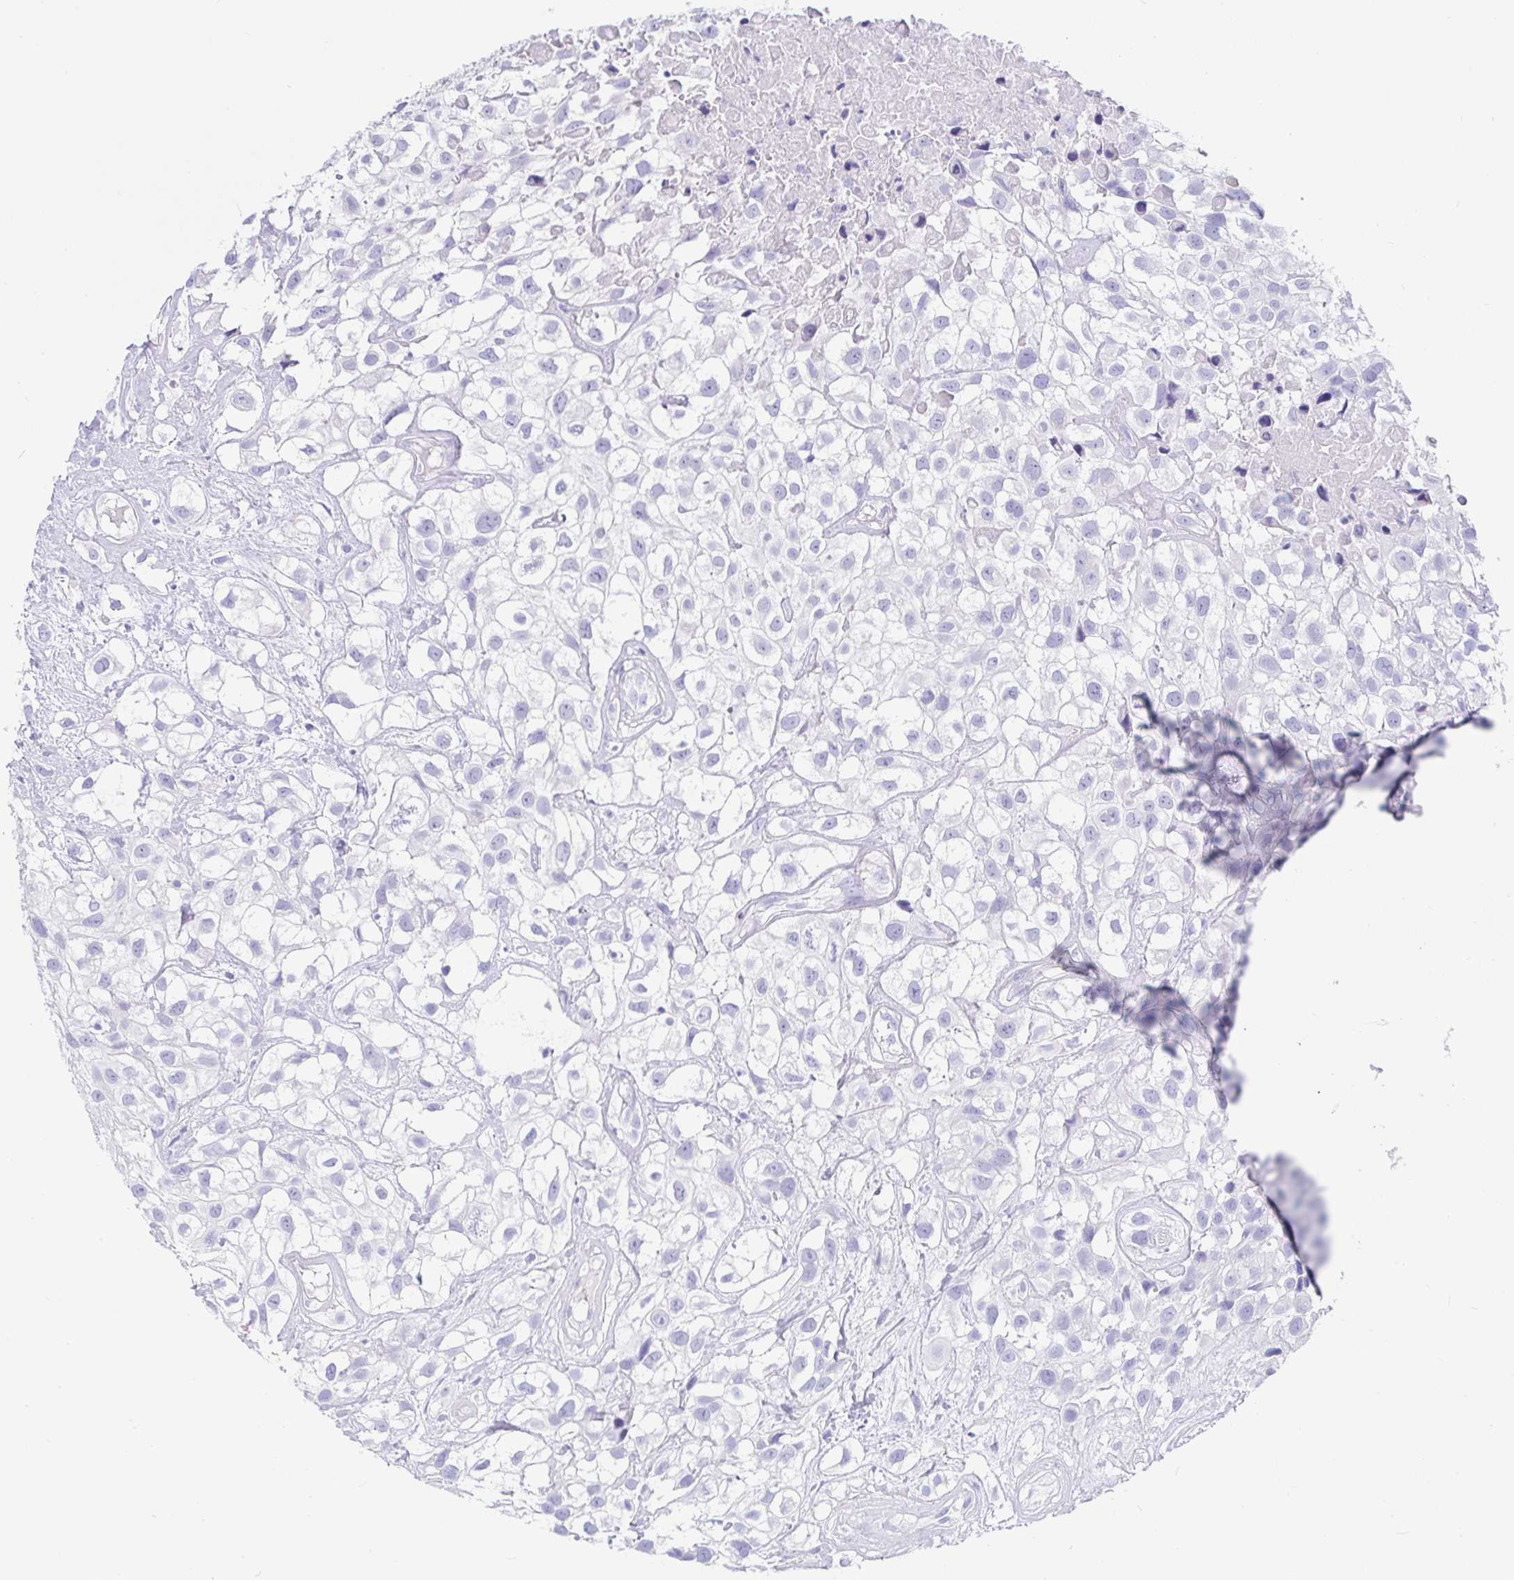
{"staining": {"intensity": "negative", "quantity": "none", "location": "none"}, "tissue": "urothelial cancer", "cell_type": "Tumor cells", "image_type": "cancer", "snomed": [{"axis": "morphology", "description": "Urothelial carcinoma, High grade"}, {"axis": "topography", "description": "Urinary bladder"}], "caption": "A high-resolution photomicrograph shows immunohistochemistry staining of urothelial cancer, which reveals no significant positivity in tumor cells. Nuclei are stained in blue.", "gene": "ZPBP2", "patient": {"sex": "male", "age": 56}}